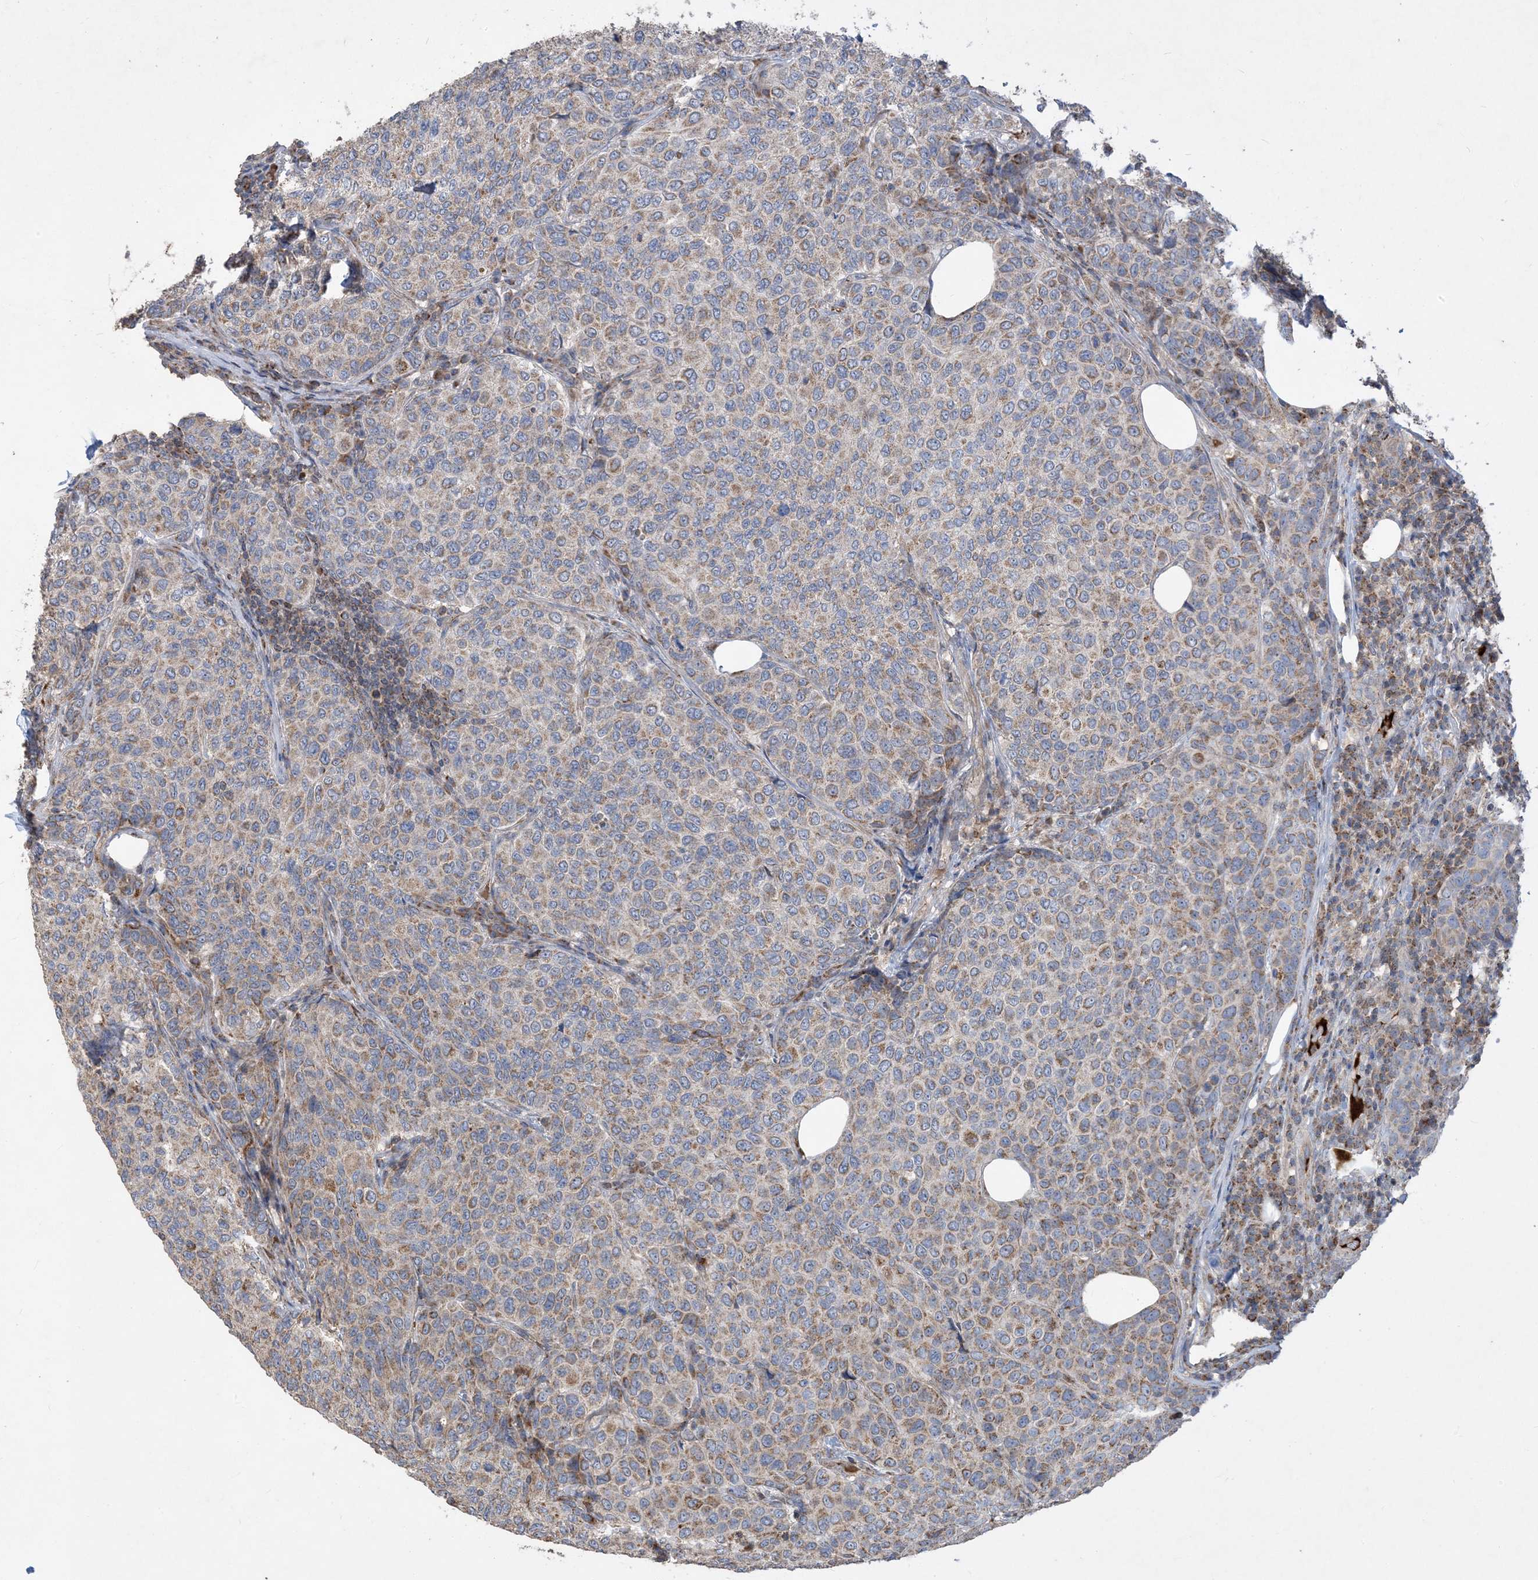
{"staining": {"intensity": "weak", "quantity": ">75%", "location": "cytoplasmic/membranous"}, "tissue": "breast cancer", "cell_type": "Tumor cells", "image_type": "cancer", "snomed": [{"axis": "morphology", "description": "Duct carcinoma"}, {"axis": "topography", "description": "Breast"}], "caption": "Breast cancer (infiltrating ductal carcinoma) tissue displays weak cytoplasmic/membranous positivity in about >75% of tumor cells, visualized by immunohistochemistry. The staining was performed using DAB to visualize the protein expression in brown, while the nuclei were stained in blue with hematoxylin (Magnification: 20x).", "gene": "ECHDC1", "patient": {"sex": "female", "age": 55}}